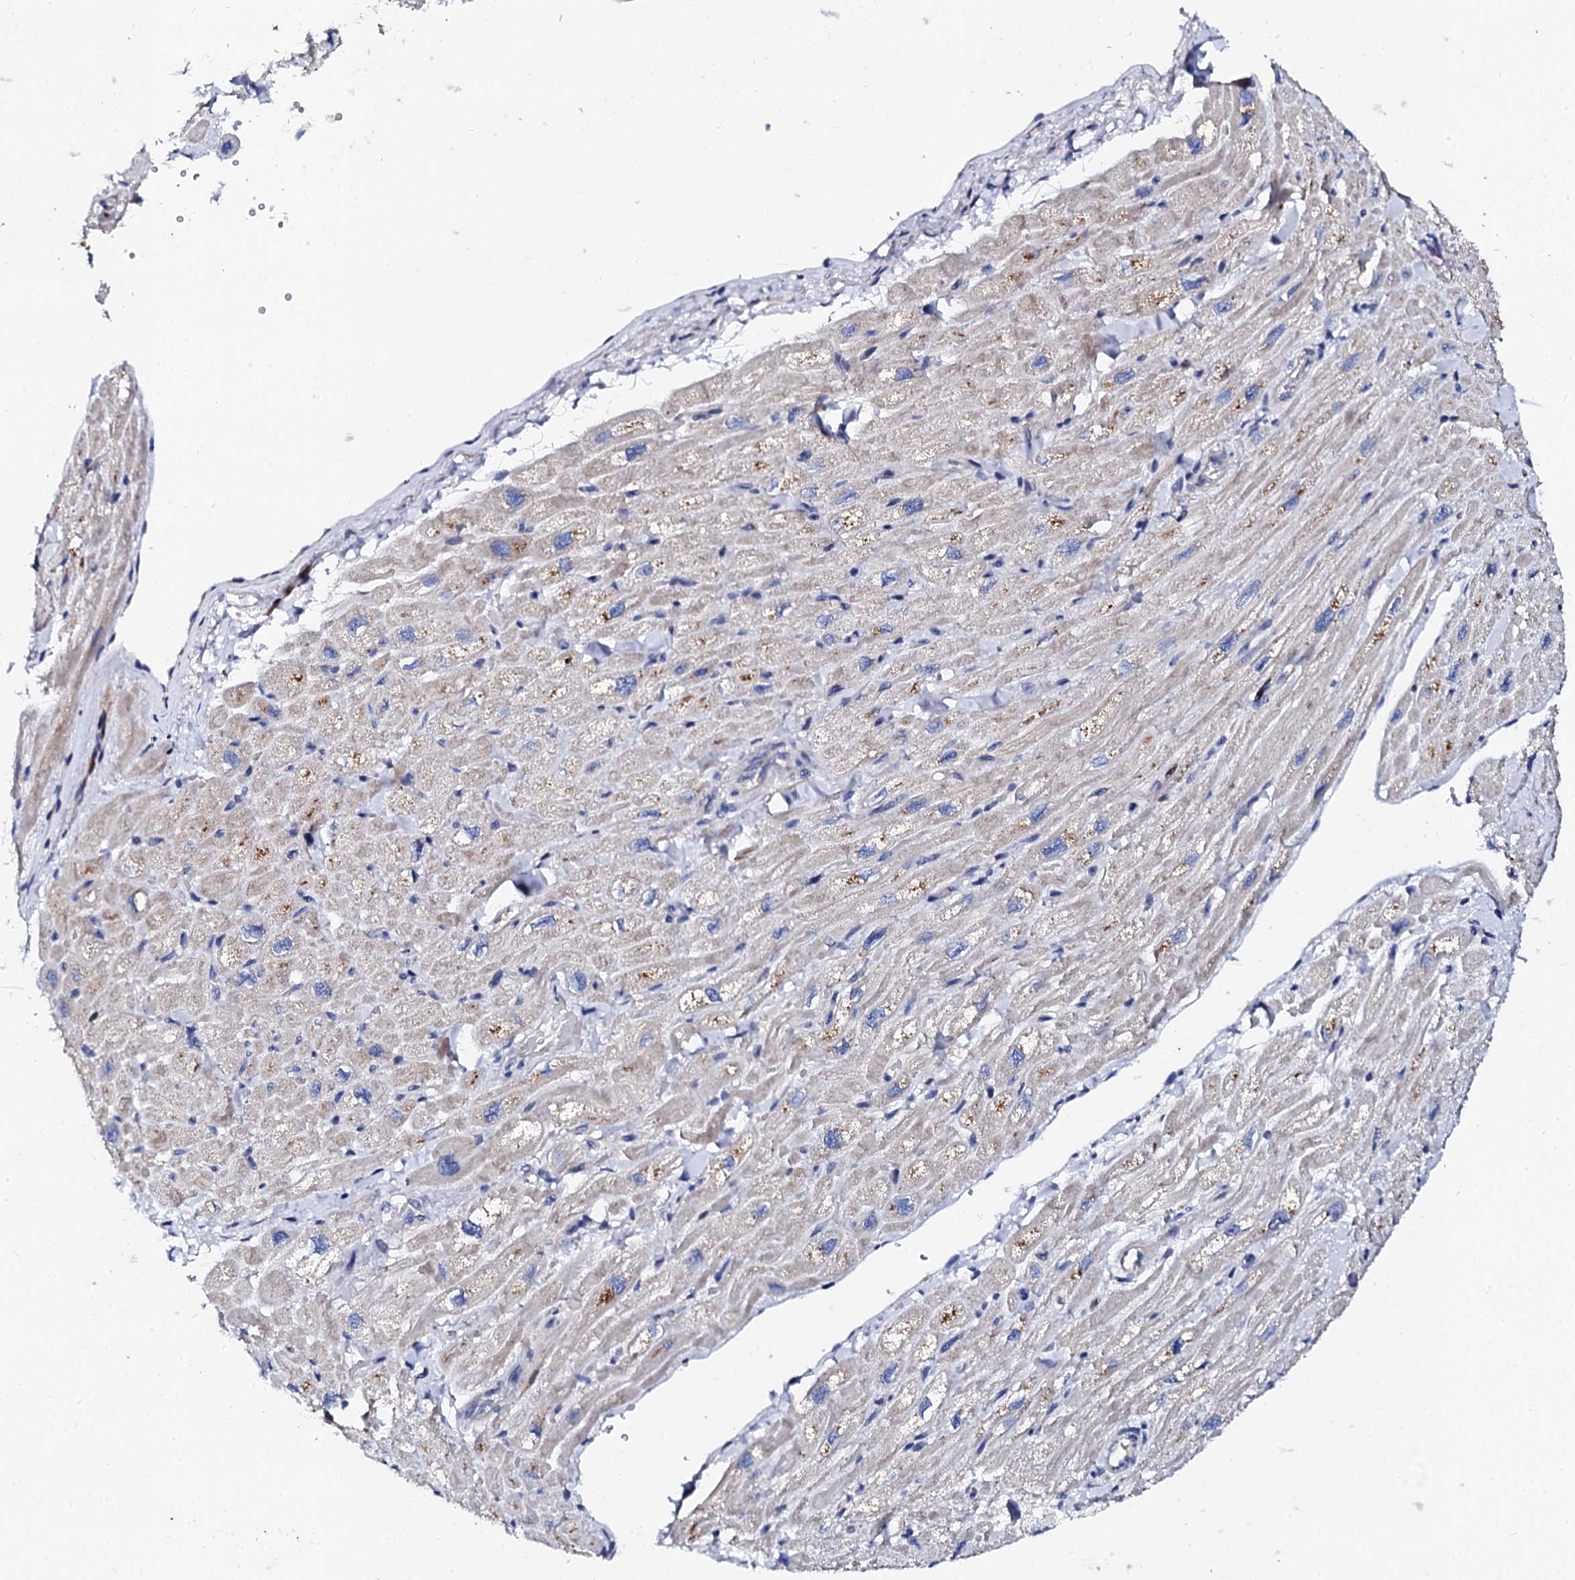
{"staining": {"intensity": "negative", "quantity": "none", "location": "none"}, "tissue": "heart muscle", "cell_type": "Cardiomyocytes", "image_type": "normal", "snomed": [{"axis": "morphology", "description": "Normal tissue, NOS"}, {"axis": "topography", "description": "Heart"}], "caption": "The photomicrograph displays no staining of cardiomyocytes in normal heart muscle. (DAB immunohistochemistry (IHC) with hematoxylin counter stain).", "gene": "KLHL32", "patient": {"sex": "male", "age": 65}}